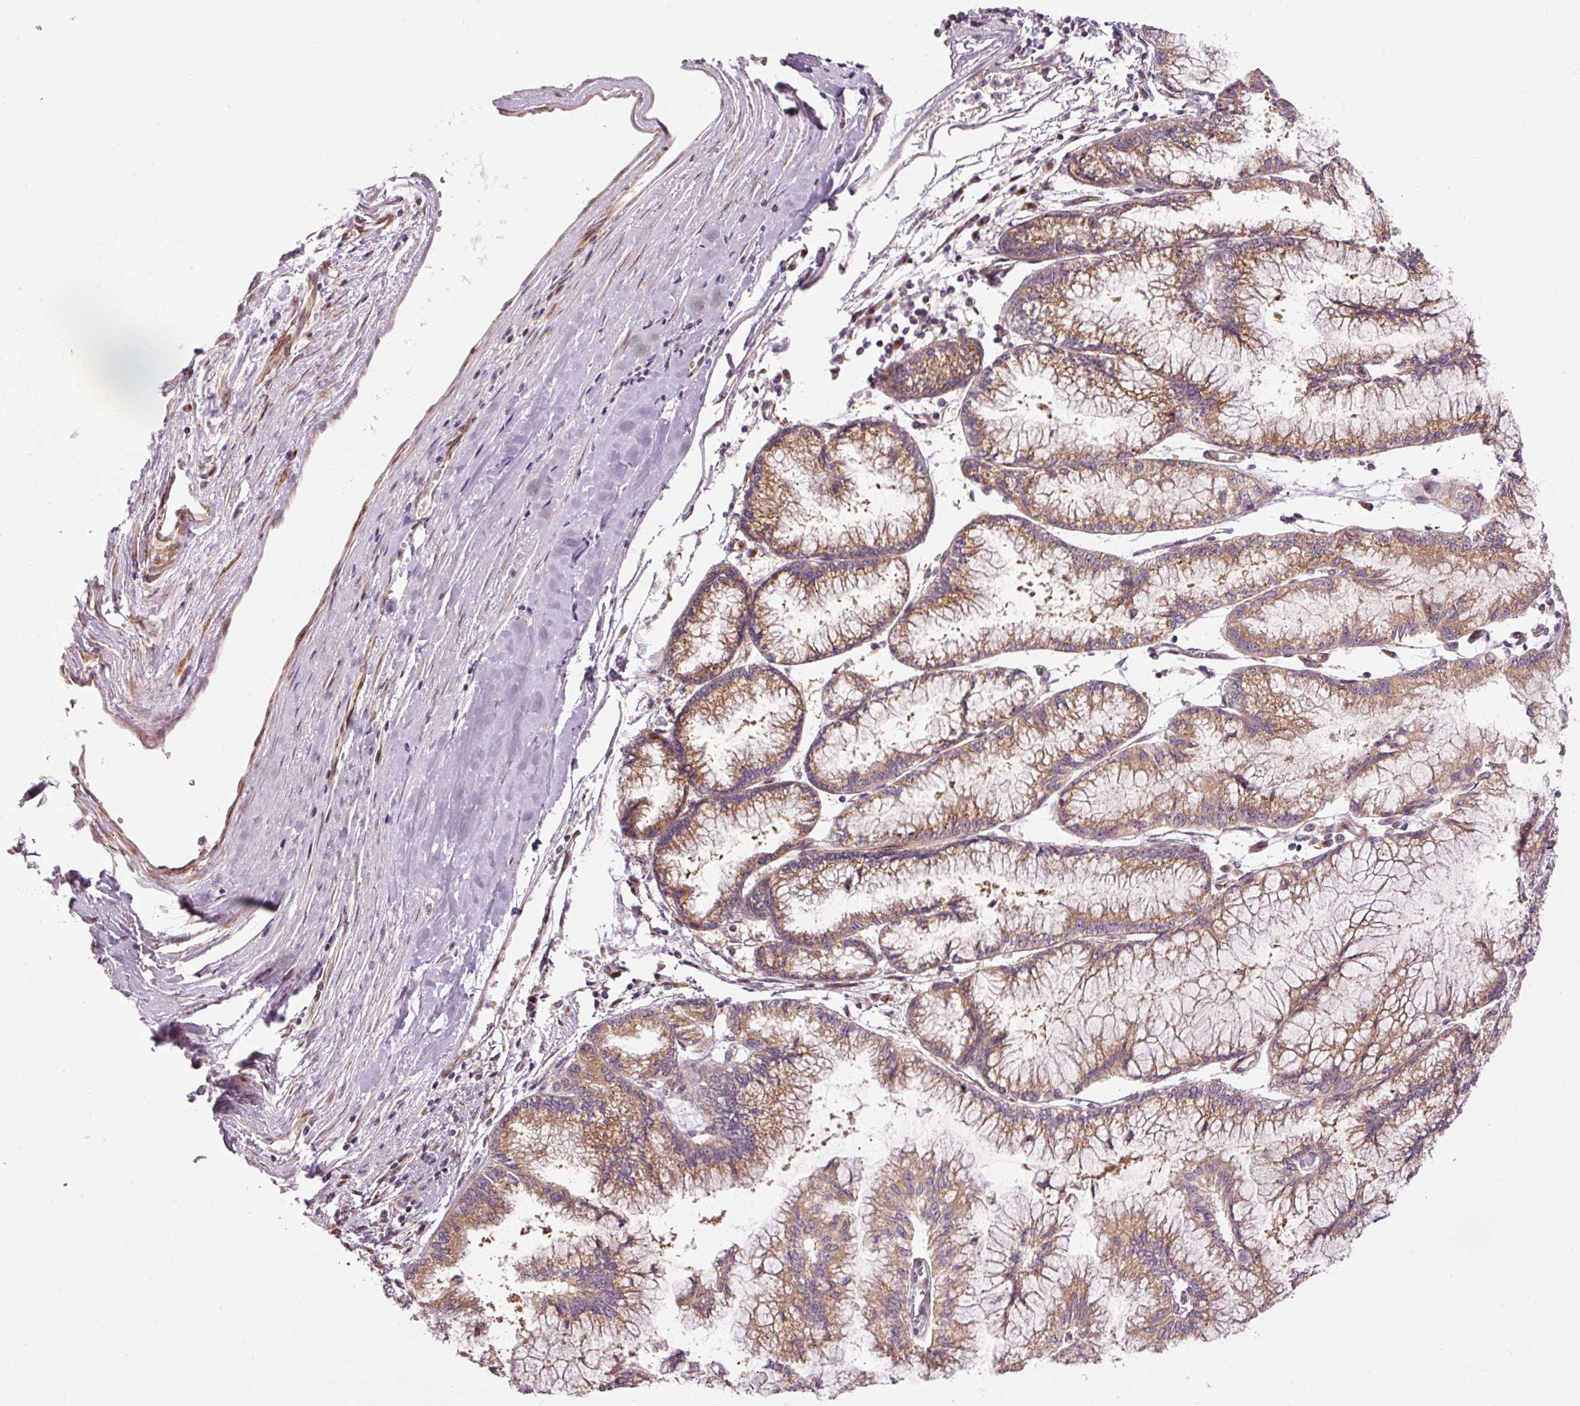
{"staining": {"intensity": "moderate", "quantity": ">75%", "location": "cytoplasmic/membranous"}, "tissue": "pancreatic cancer", "cell_type": "Tumor cells", "image_type": "cancer", "snomed": [{"axis": "morphology", "description": "Adenocarcinoma, NOS"}, {"axis": "topography", "description": "Pancreas"}], "caption": "Human pancreatic cancer (adenocarcinoma) stained for a protein (brown) exhibits moderate cytoplasmic/membranous positive expression in about >75% of tumor cells.", "gene": "PPP1R14B", "patient": {"sex": "male", "age": 73}}